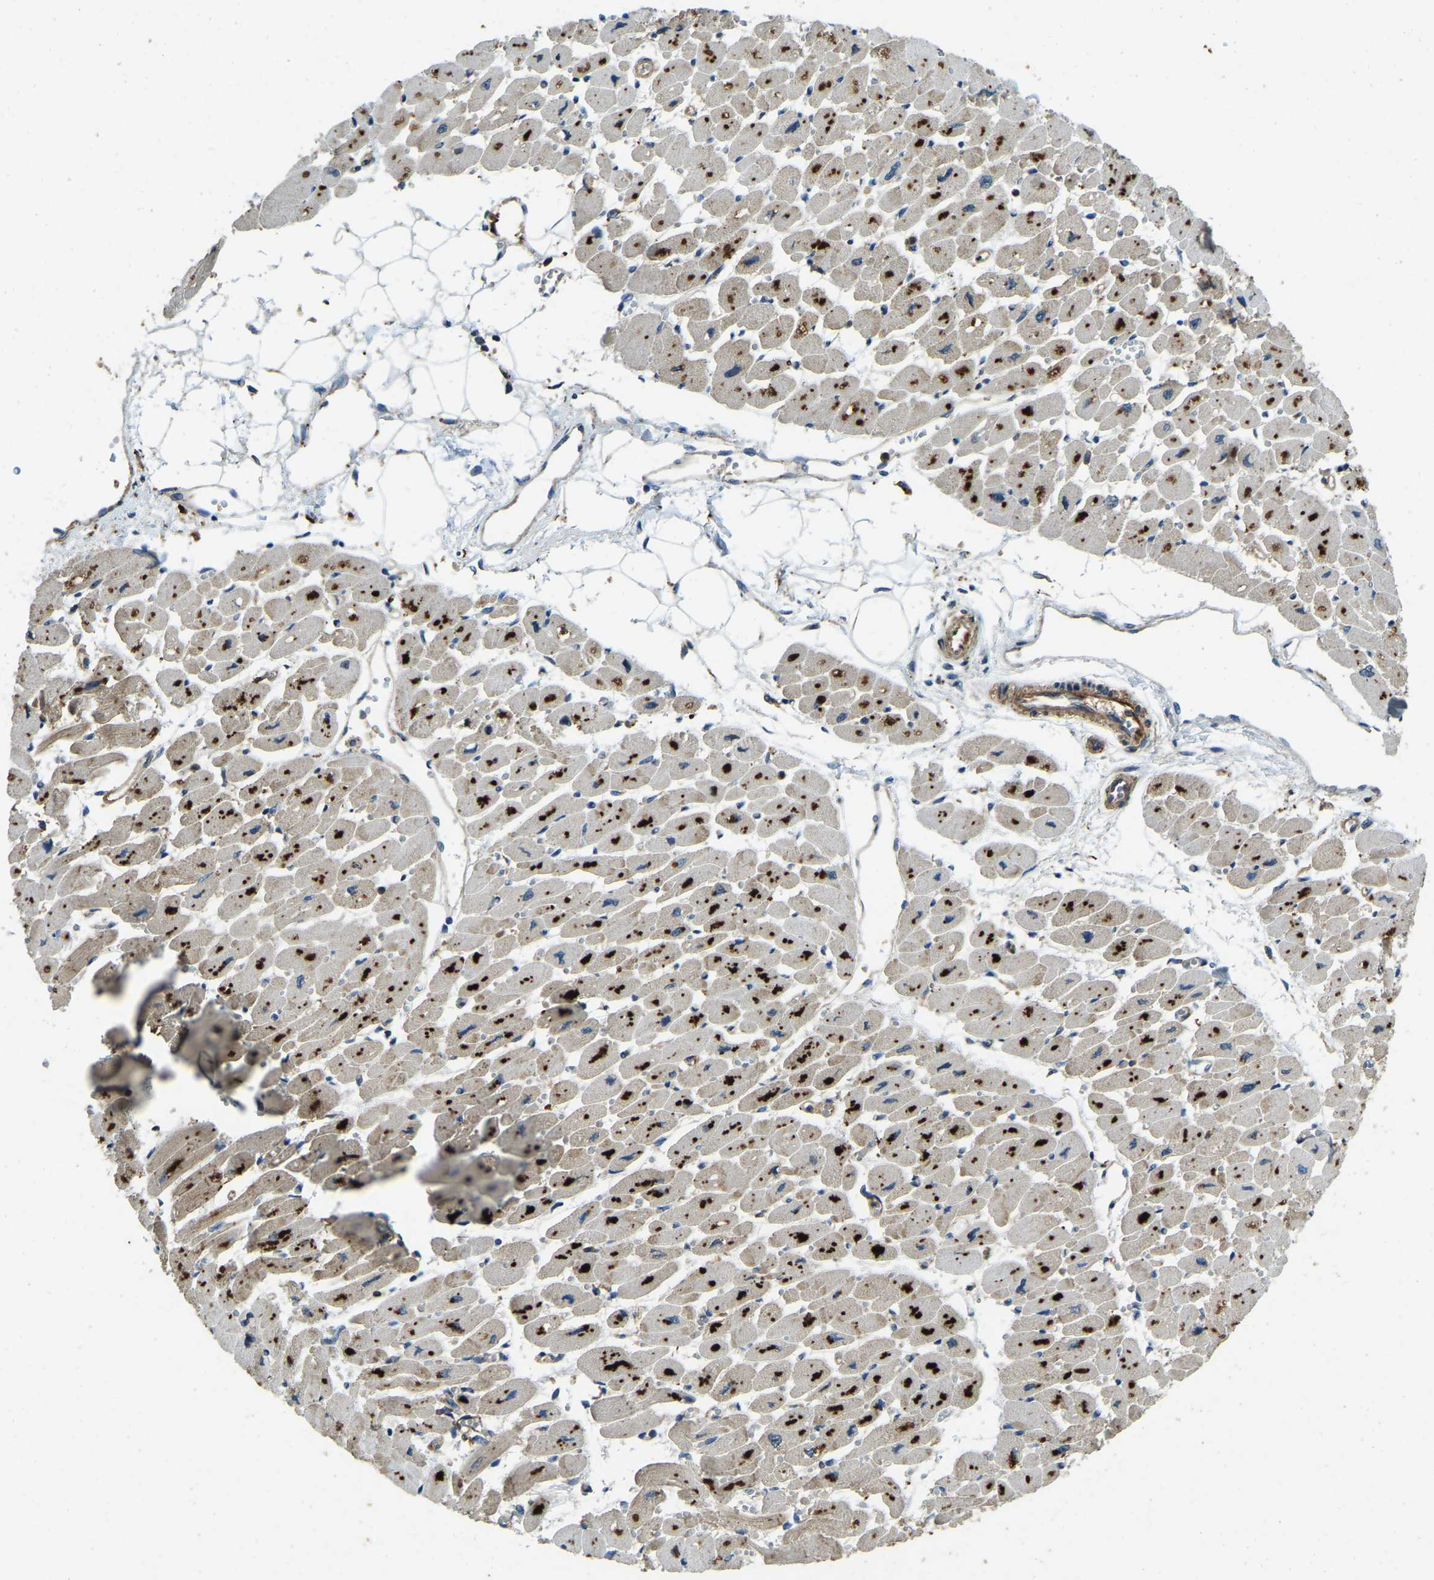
{"staining": {"intensity": "strong", "quantity": "25%-75%", "location": "cytoplasmic/membranous"}, "tissue": "heart muscle", "cell_type": "Cardiomyocytes", "image_type": "normal", "snomed": [{"axis": "morphology", "description": "Normal tissue, NOS"}, {"axis": "topography", "description": "Heart"}], "caption": "Immunohistochemical staining of unremarkable heart muscle reveals 25%-75% levels of strong cytoplasmic/membranous protein staining in about 25%-75% of cardiomyocytes.", "gene": "ATP8B1", "patient": {"sex": "female", "age": 54}}